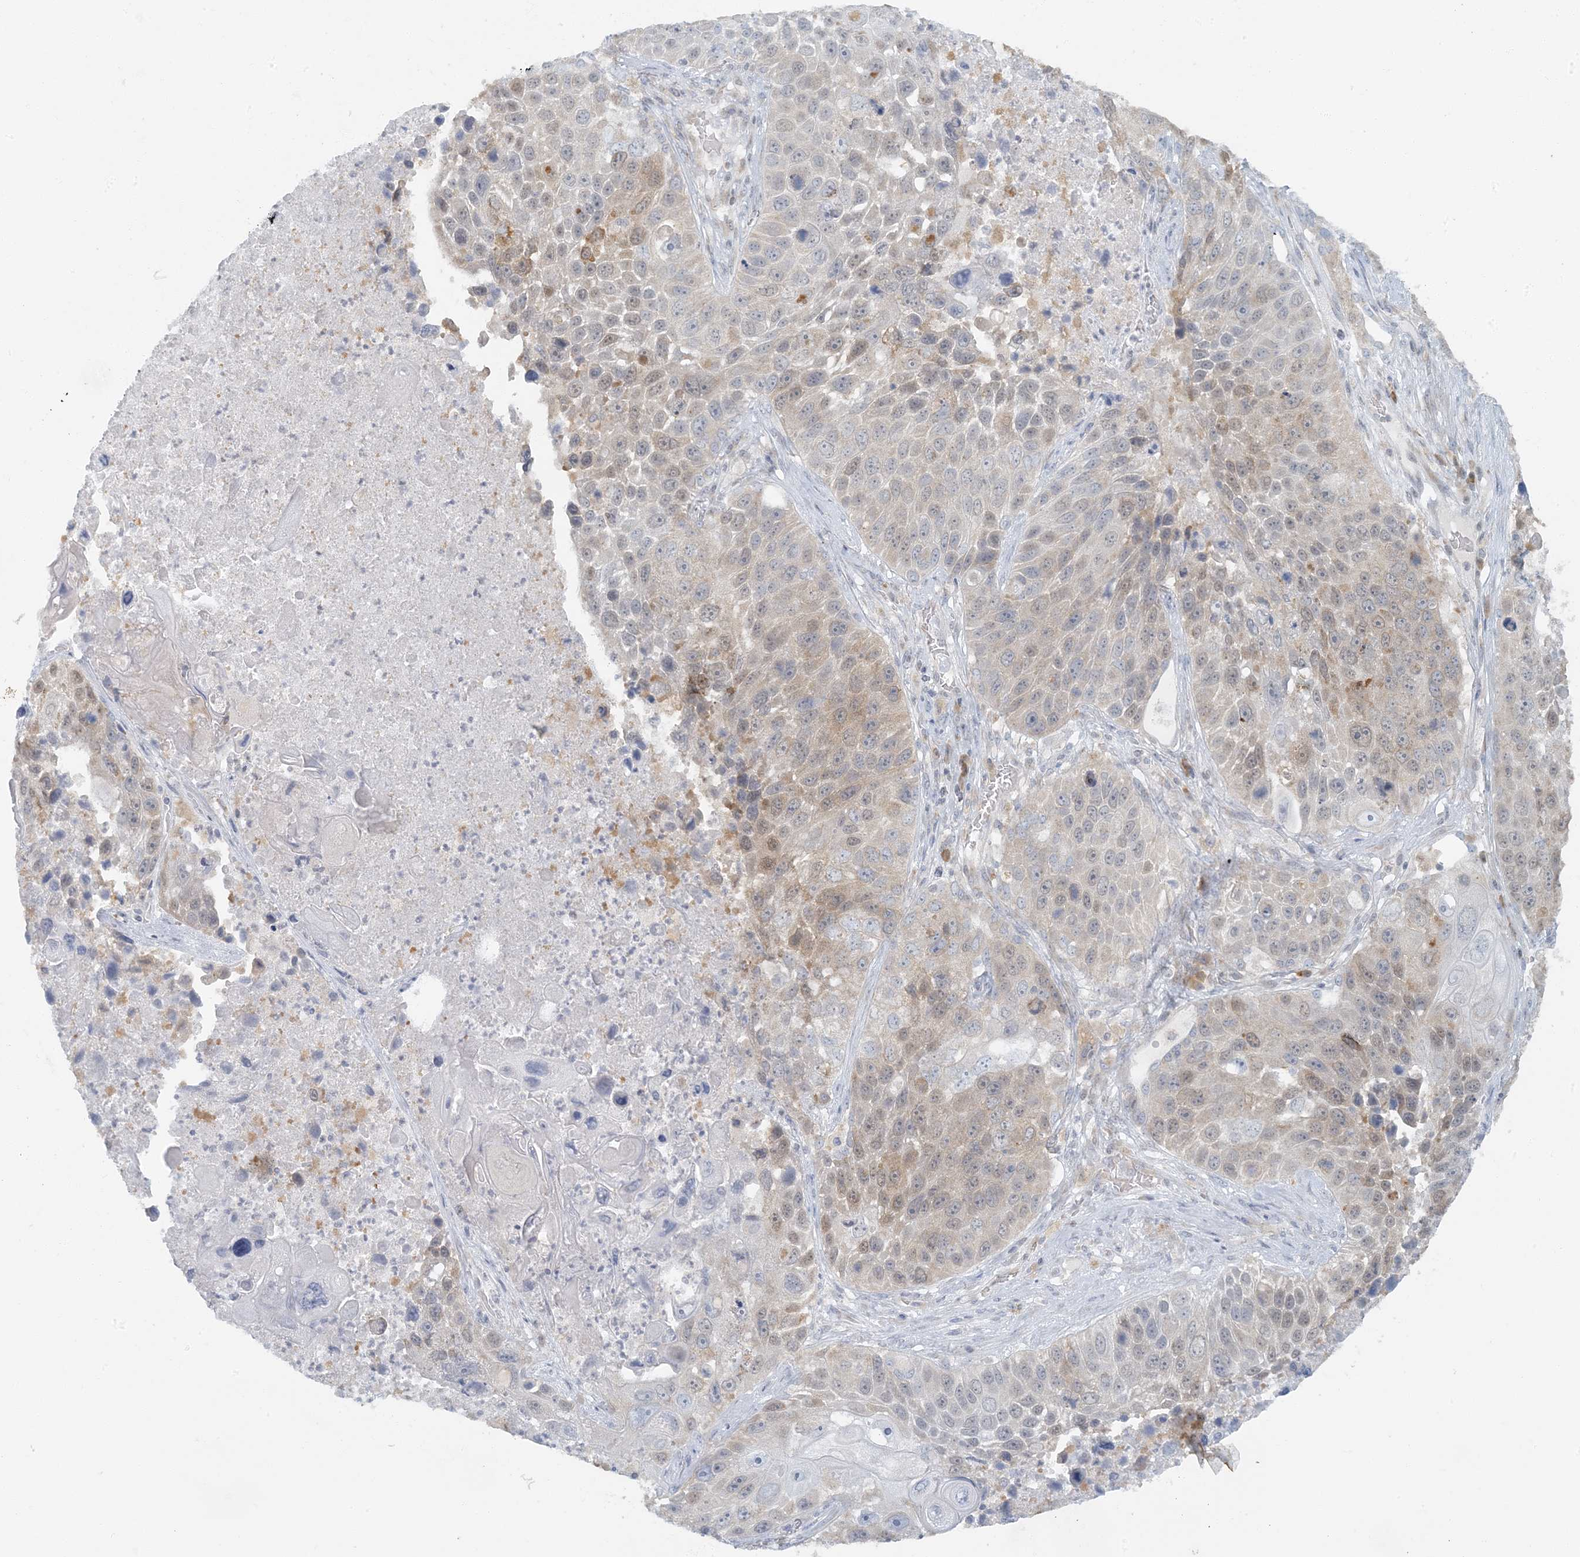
{"staining": {"intensity": "weak", "quantity": "25%-75%", "location": "cytoplasmic/membranous,nuclear"}, "tissue": "lung cancer", "cell_type": "Tumor cells", "image_type": "cancer", "snomed": [{"axis": "morphology", "description": "Squamous cell carcinoma, NOS"}, {"axis": "topography", "description": "Lung"}], "caption": "IHC of human squamous cell carcinoma (lung) exhibits low levels of weak cytoplasmic/membranous and nuclear positivity in approximately 25%-75% of tumor cells.", "gene": "AK9", "patient": {"sex": "male", "age": 61}}